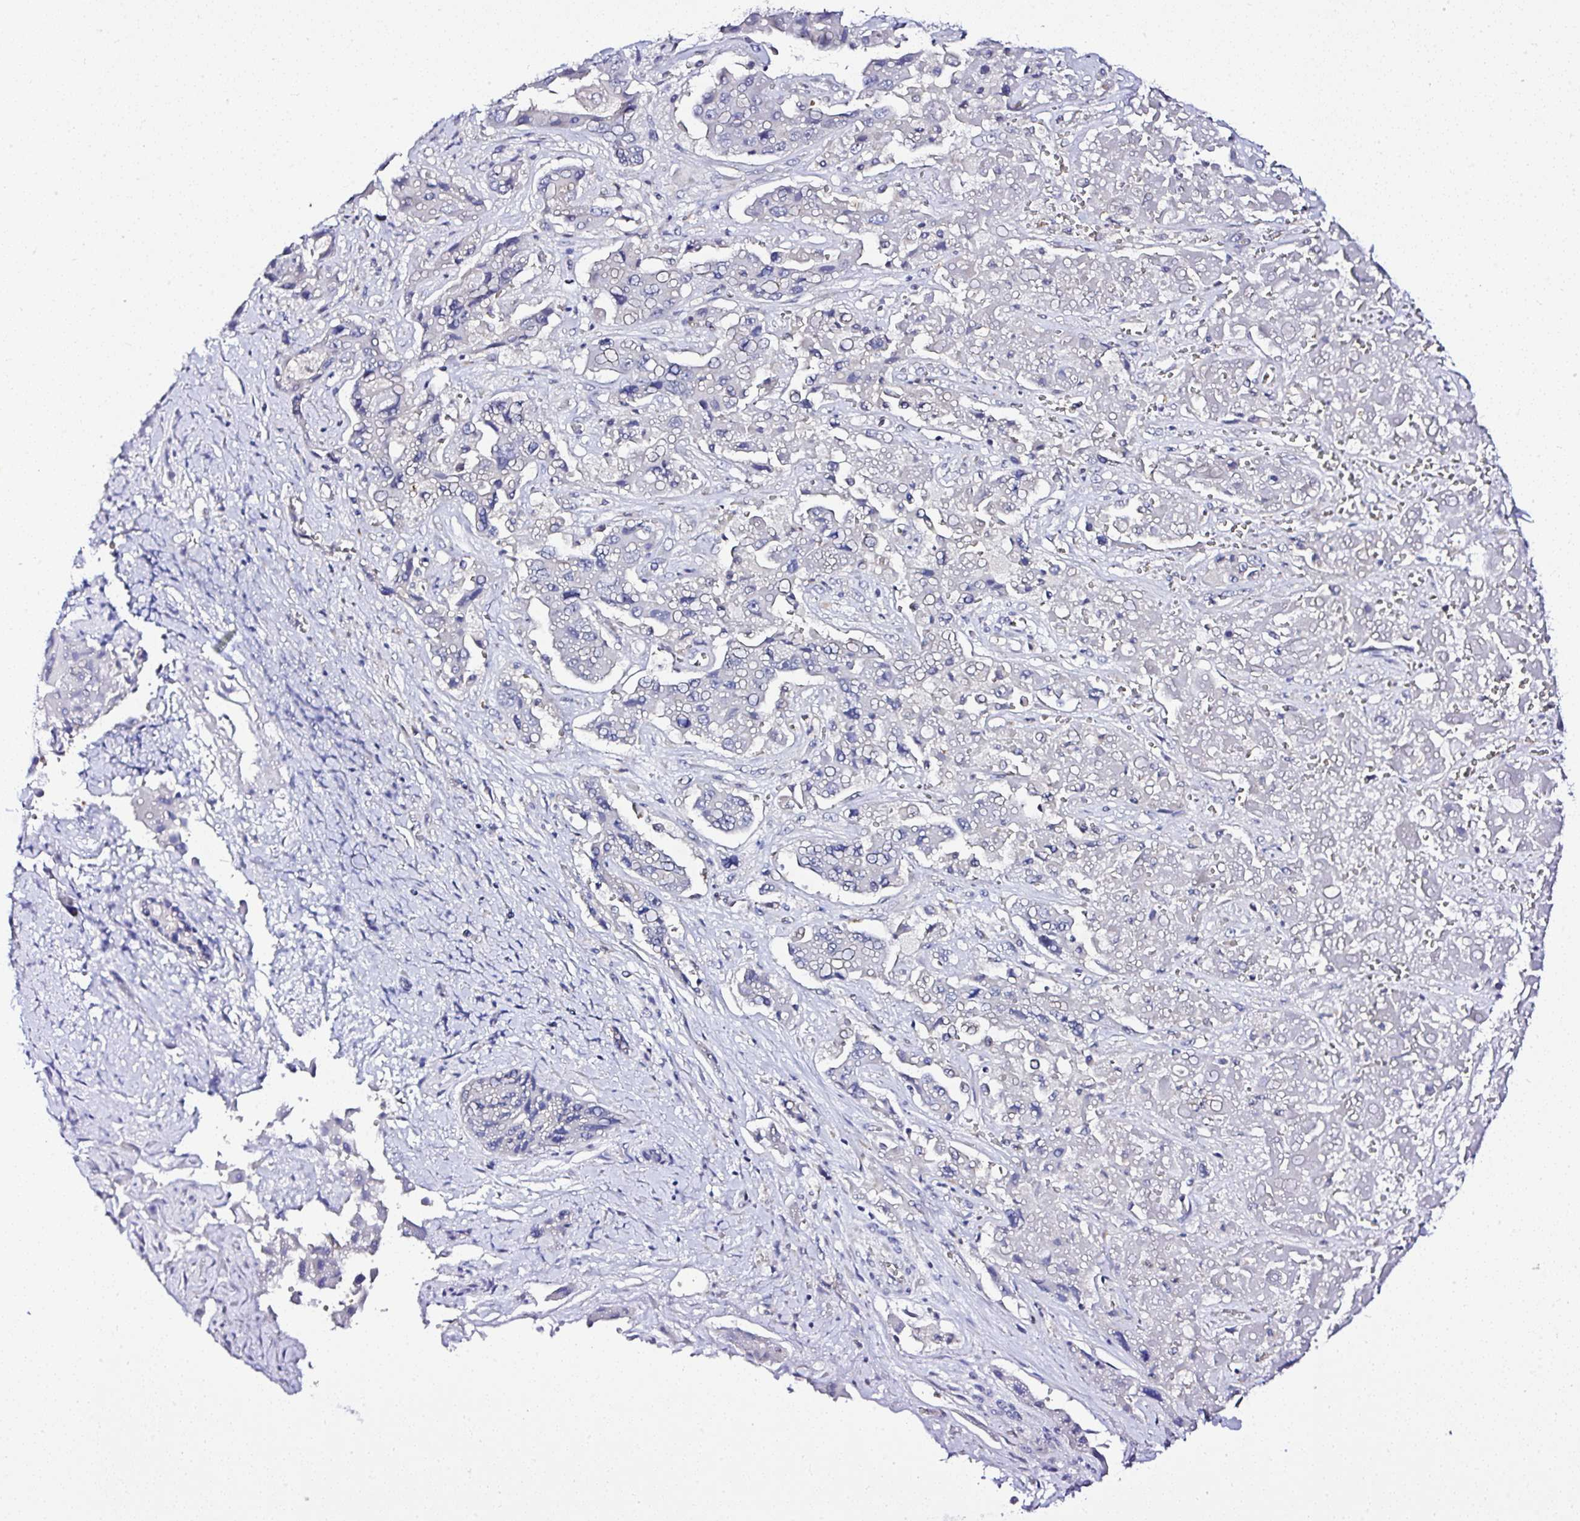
{"staining": {"intensity": "negative", "quantity": "none", "location": "none"}, "tissue": "liver cancer", "cell_type": "Tumor cells", "image_type": "cancer", "snomed": [{"axis": "morphology", "description": "Cholangiocarcinoma"}, {"axis": "topography", "description": "Liver"}], "caption": "Liver cancer (cholangiocarcinoma) was stained to show a protein in brown. There is no significant staining in tumor cells. (Brightfield microscopy of DAB immunohistochemistry at high magnification).", "gene": "DEPDC5", "patient": {"sex": "male", "age": 67}}